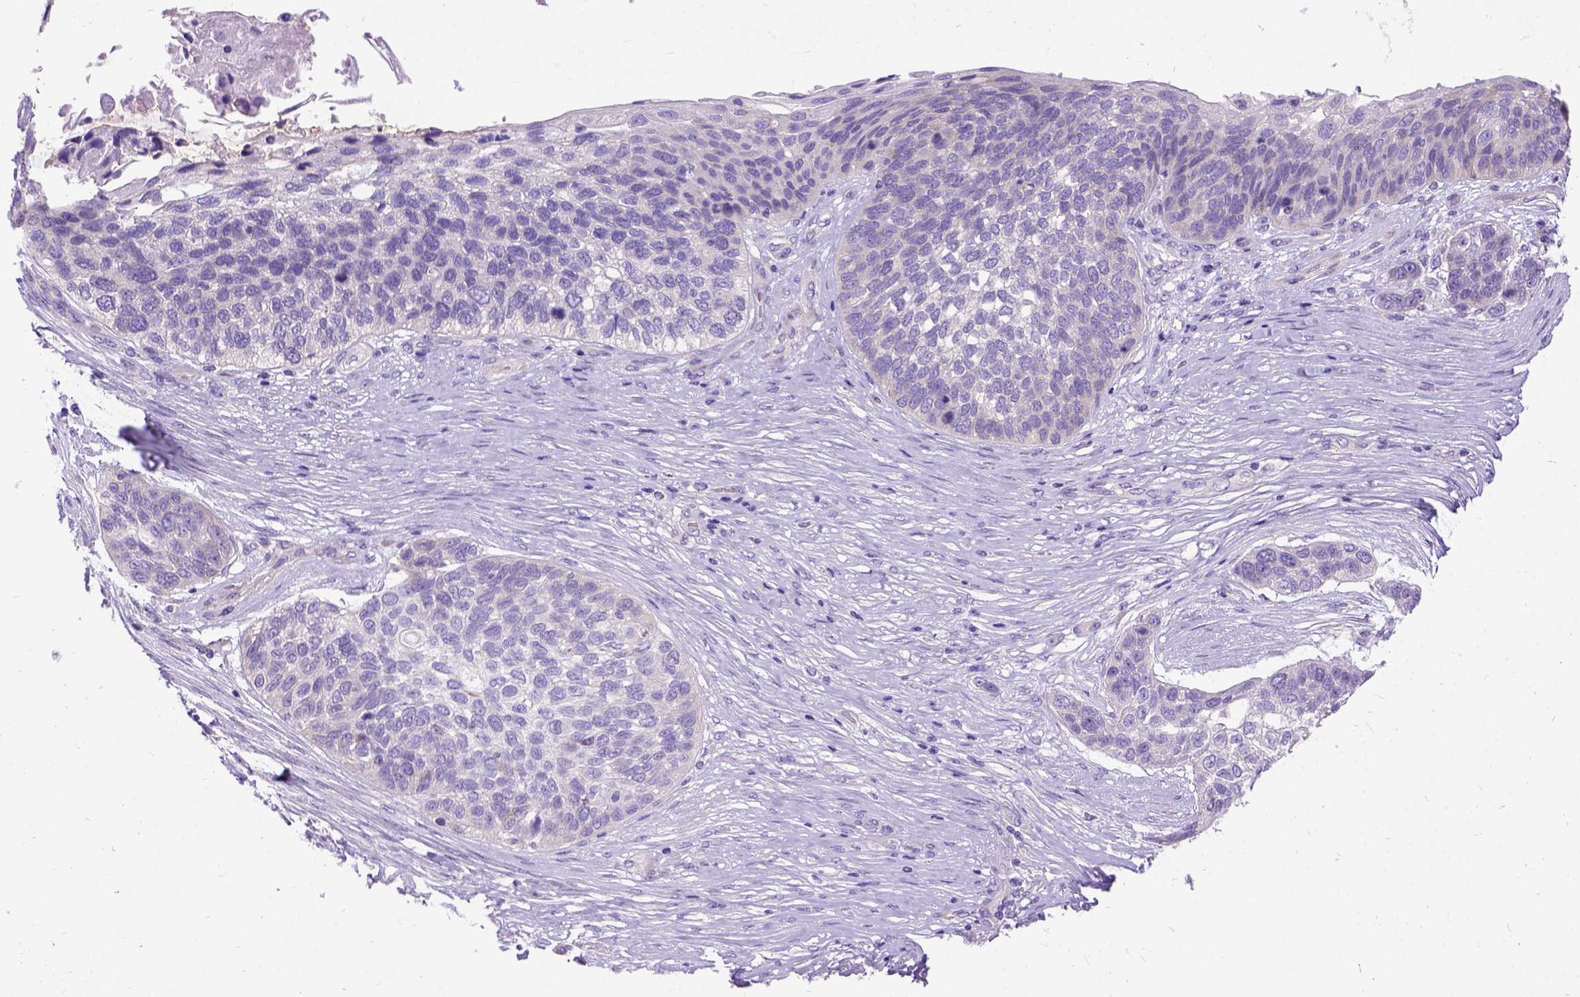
{"staining": {"intensity": "negative", "quantity": "none", "location": "none"}, "tissue": "lung cancer", "cell_type": "Tumor cells", "image_type": "cancer", "snomed": [{"axis": "morphology", "description": "Squamous cell carcinoma, NOS"}, {"axis": "topography", "description": "Lung"}], "caption": "High magnification brightfield microscopy of lung cancer (squamous cell carcinoma) stained with DAB (brown) and counterstained with hematoxylin (blue): tumor cells show no significant positivity. Nuclei are stained in blue.", "gene": "CFAP54", "patient": {"sex": "male", "age": 69}}